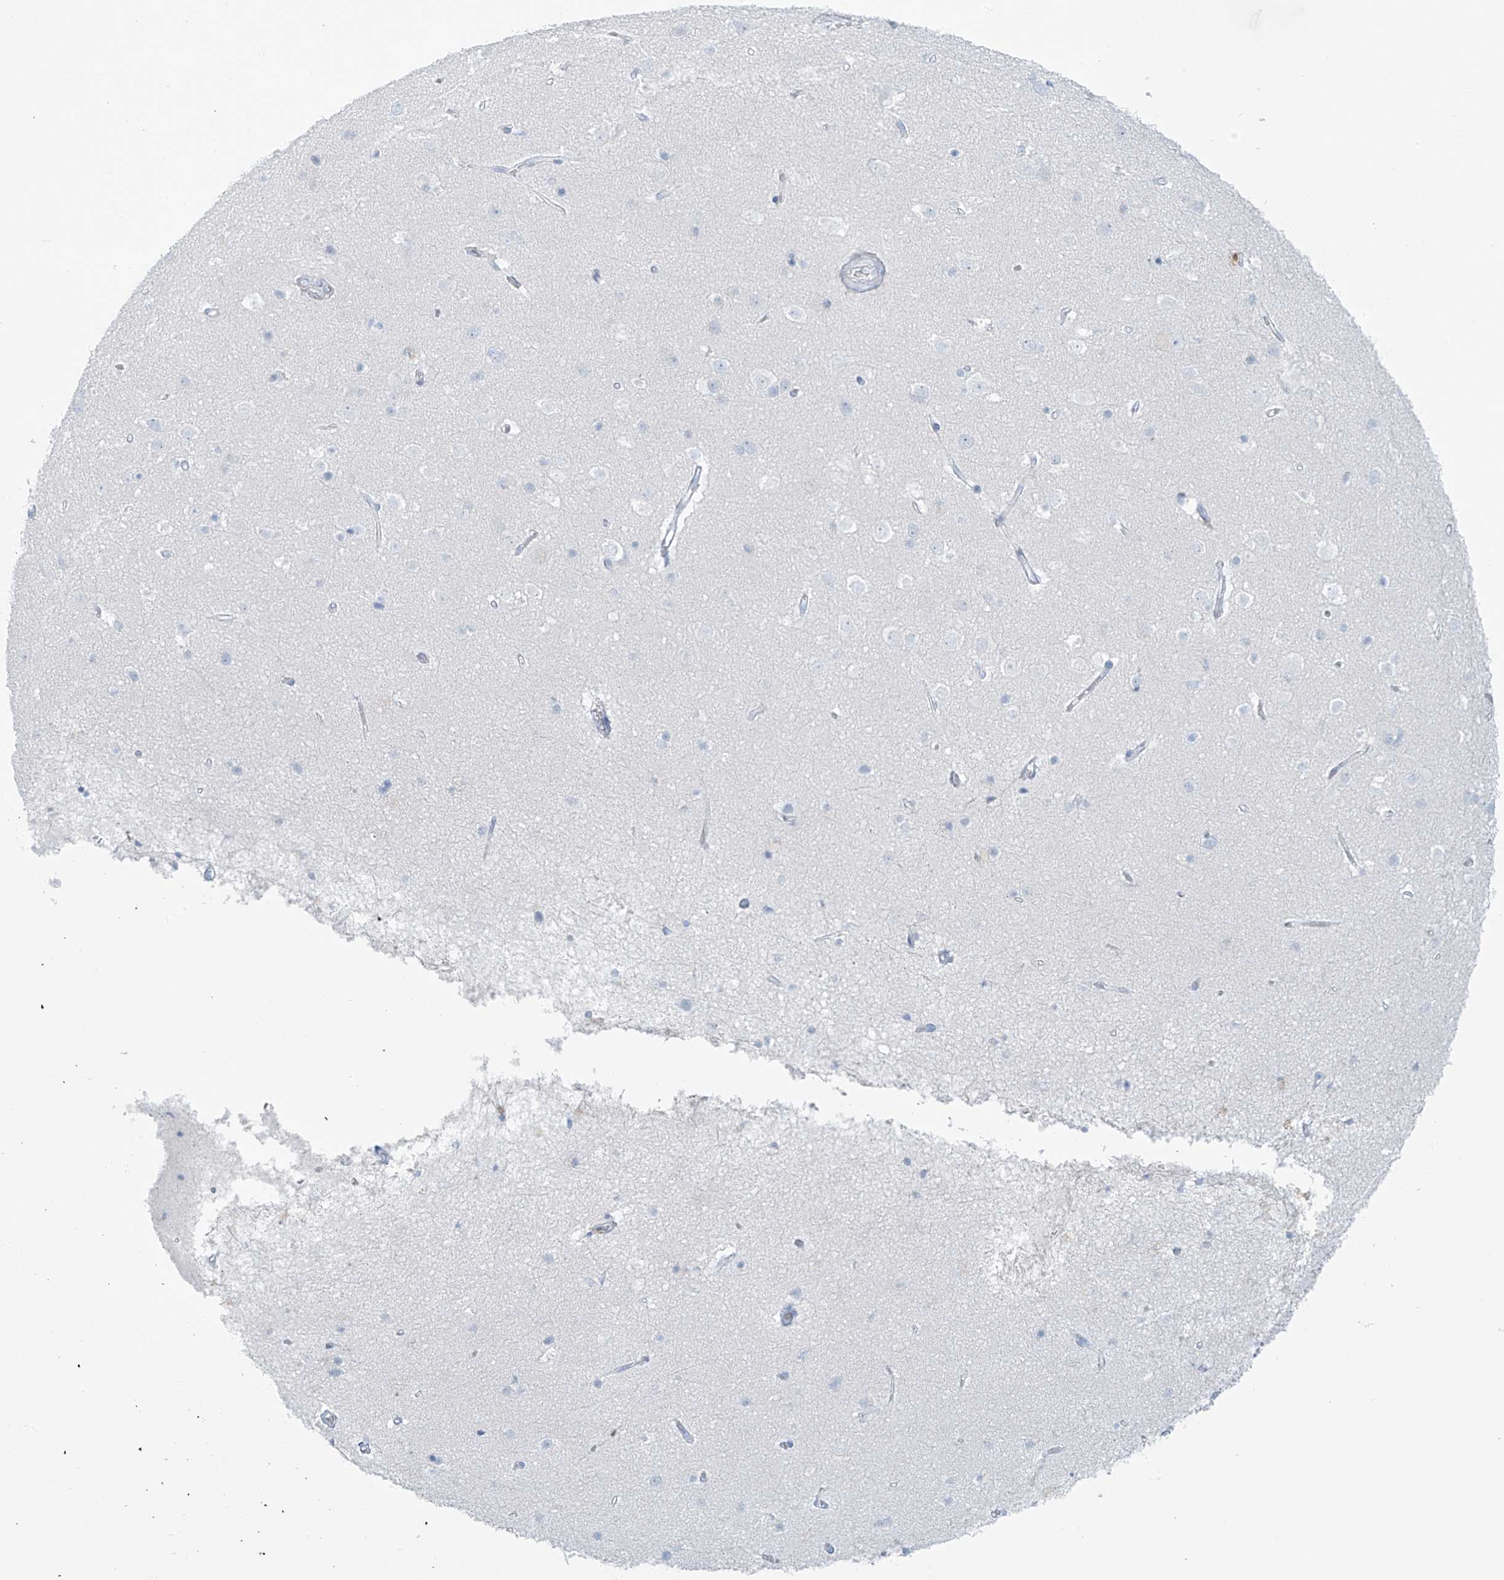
{"staining": {"intensity": "negative", "quantity": "none", "location": "none"}, "tissue": "cerebral cortex", "cell_type": "Endothelial cells", "image_type": "normal", "snomed": [{"axis": "morphology", "description": "Normal tissue, NOS"}, {"axis": "topography", "description": "Cerebral cortex"}], "caption": "Immunohistochemical staining of normal human cerebral cortex exhibits no significant staining in endothelial cells. (IHC, brightfield microscopy, high magnification).", "gene": "SLC25A43", "patient": {"sex": "male", "age": 54}}